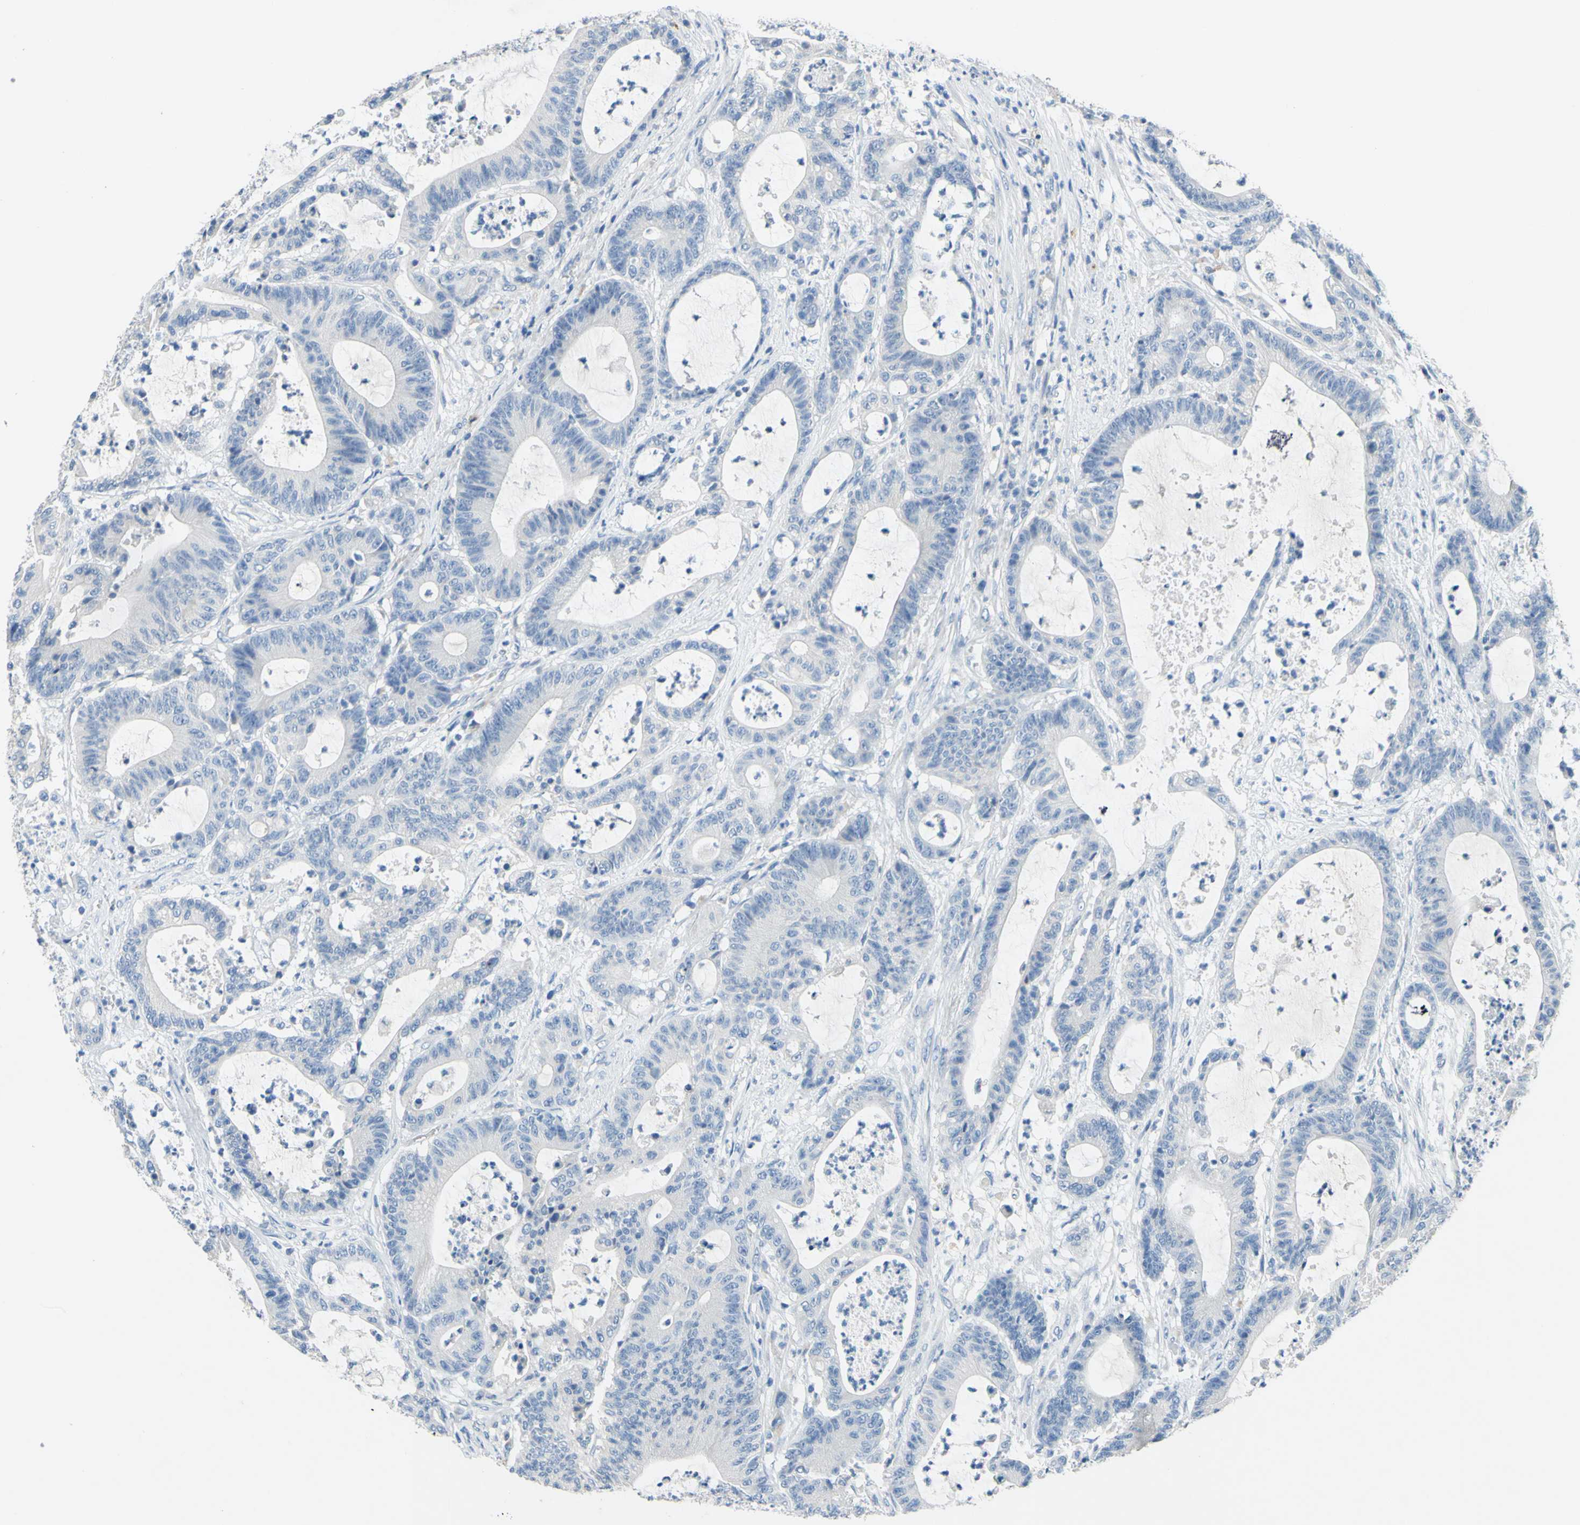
{"staining": {"intensity": "negative", "quantity": "none", "location": "none"}, "tissue": "colorectal cancer", "cell_type": "Tumor cells", "image_type": "cancer", "snomed": [{"axis": "morphology", "description": "Adenocarcinoma, NOS"}, {"axis": "topography", "description": "Colon"}], "caption": "This is a micrograph of immunohistochemistry (IHC) staining of colorectal cancer, which shows no expression in tumor cells.", "gene": "CDH10", "patient": {"sex": "female", "age": 84}}